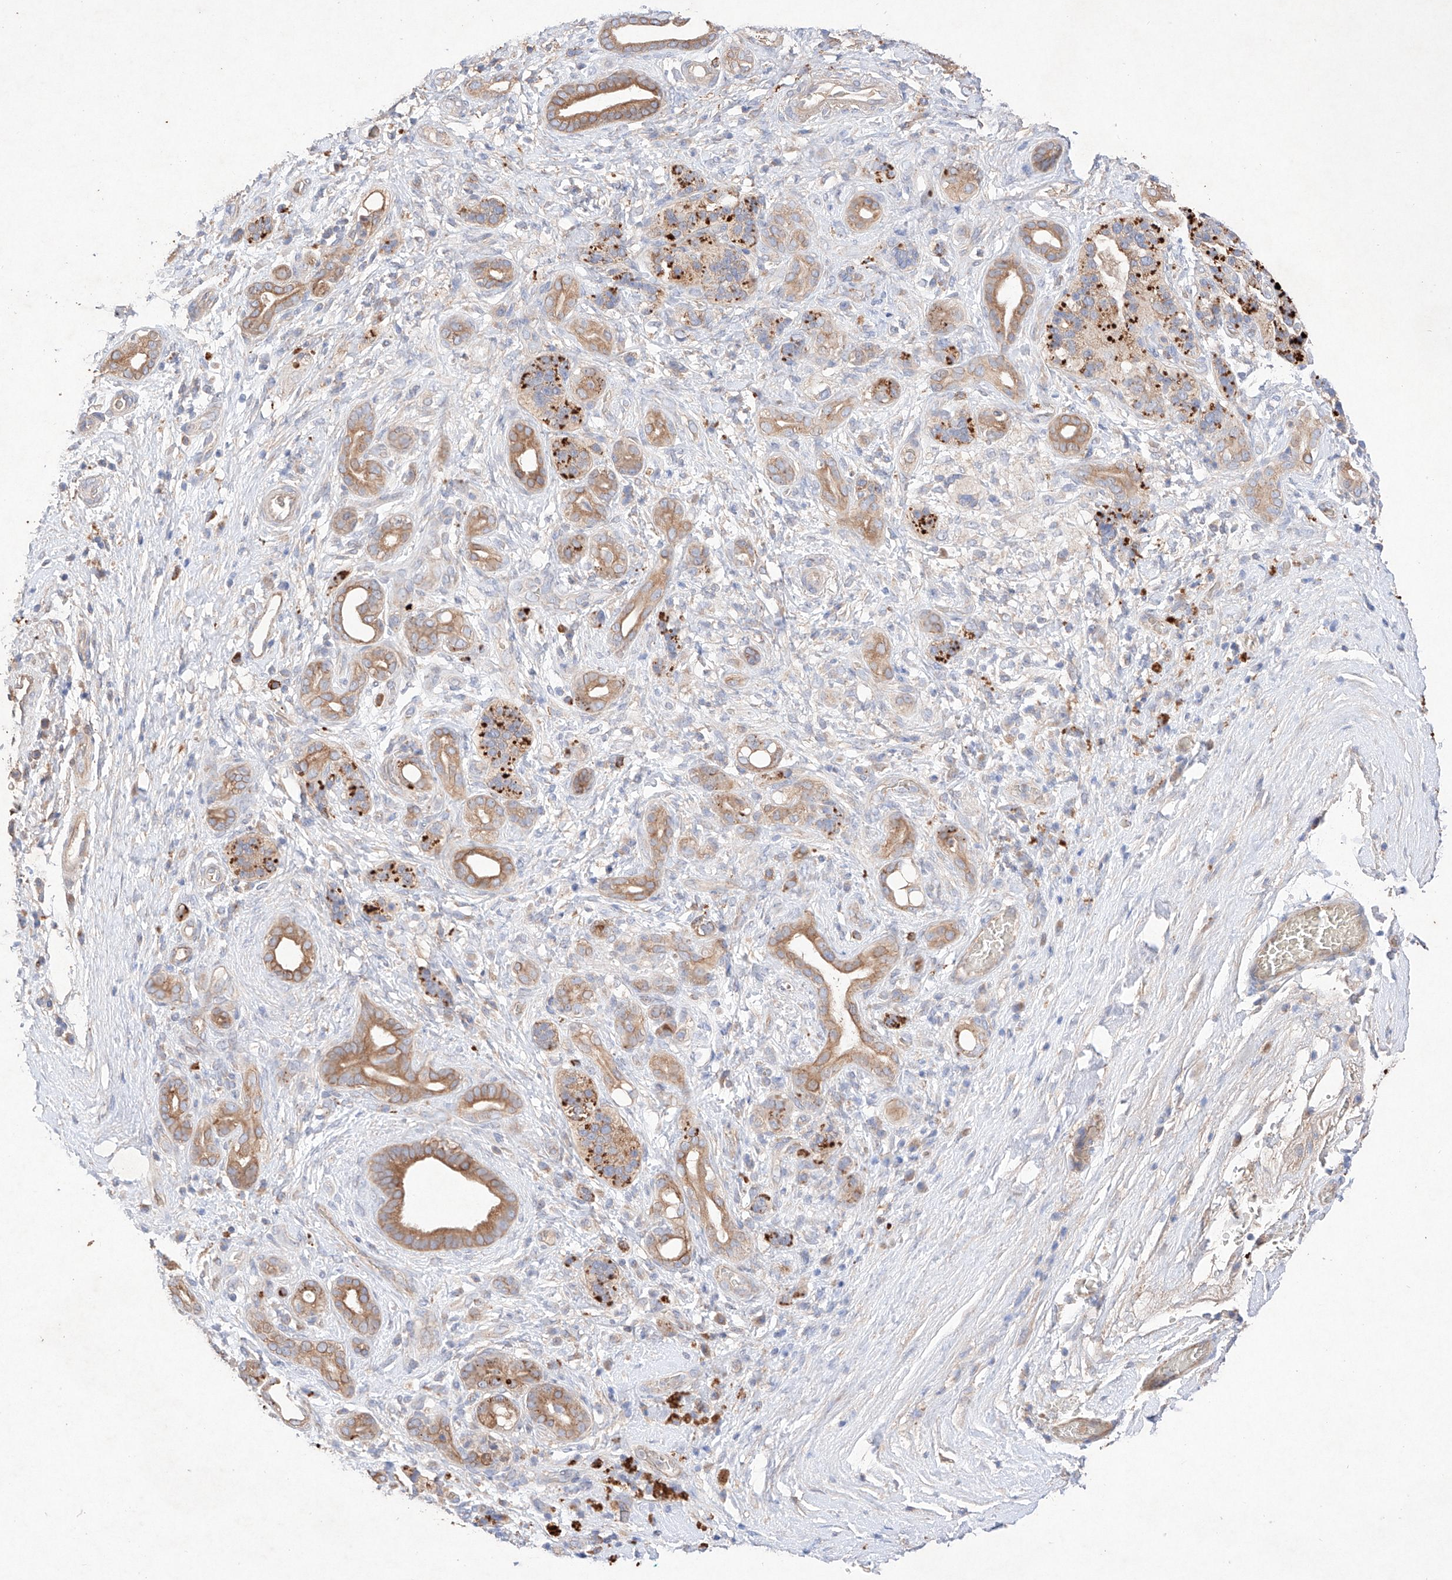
{"staining": {"intensity": "moderate", "quantity": ">75%", "location": "cytoplasmic/membranous"}, "tissue": "pancreatic cancer", "cell_type": "Tumor cells", "image_type": "cancer", "snomed": [{"axis": "morphology", "description": "Adenocarcinoma, NOS"}, {"axis": "topography", "description": "Pancreas"}], "caption": "Immunohistochemical staining of adenocarcinoma (pancreatic) demonstrates medium levels of moderate cytoplasmic/membranous protein positivity in about >75% of tumor cells.", "gene": "C6orf62", "patient": {"sex": "male", "age": 78}}